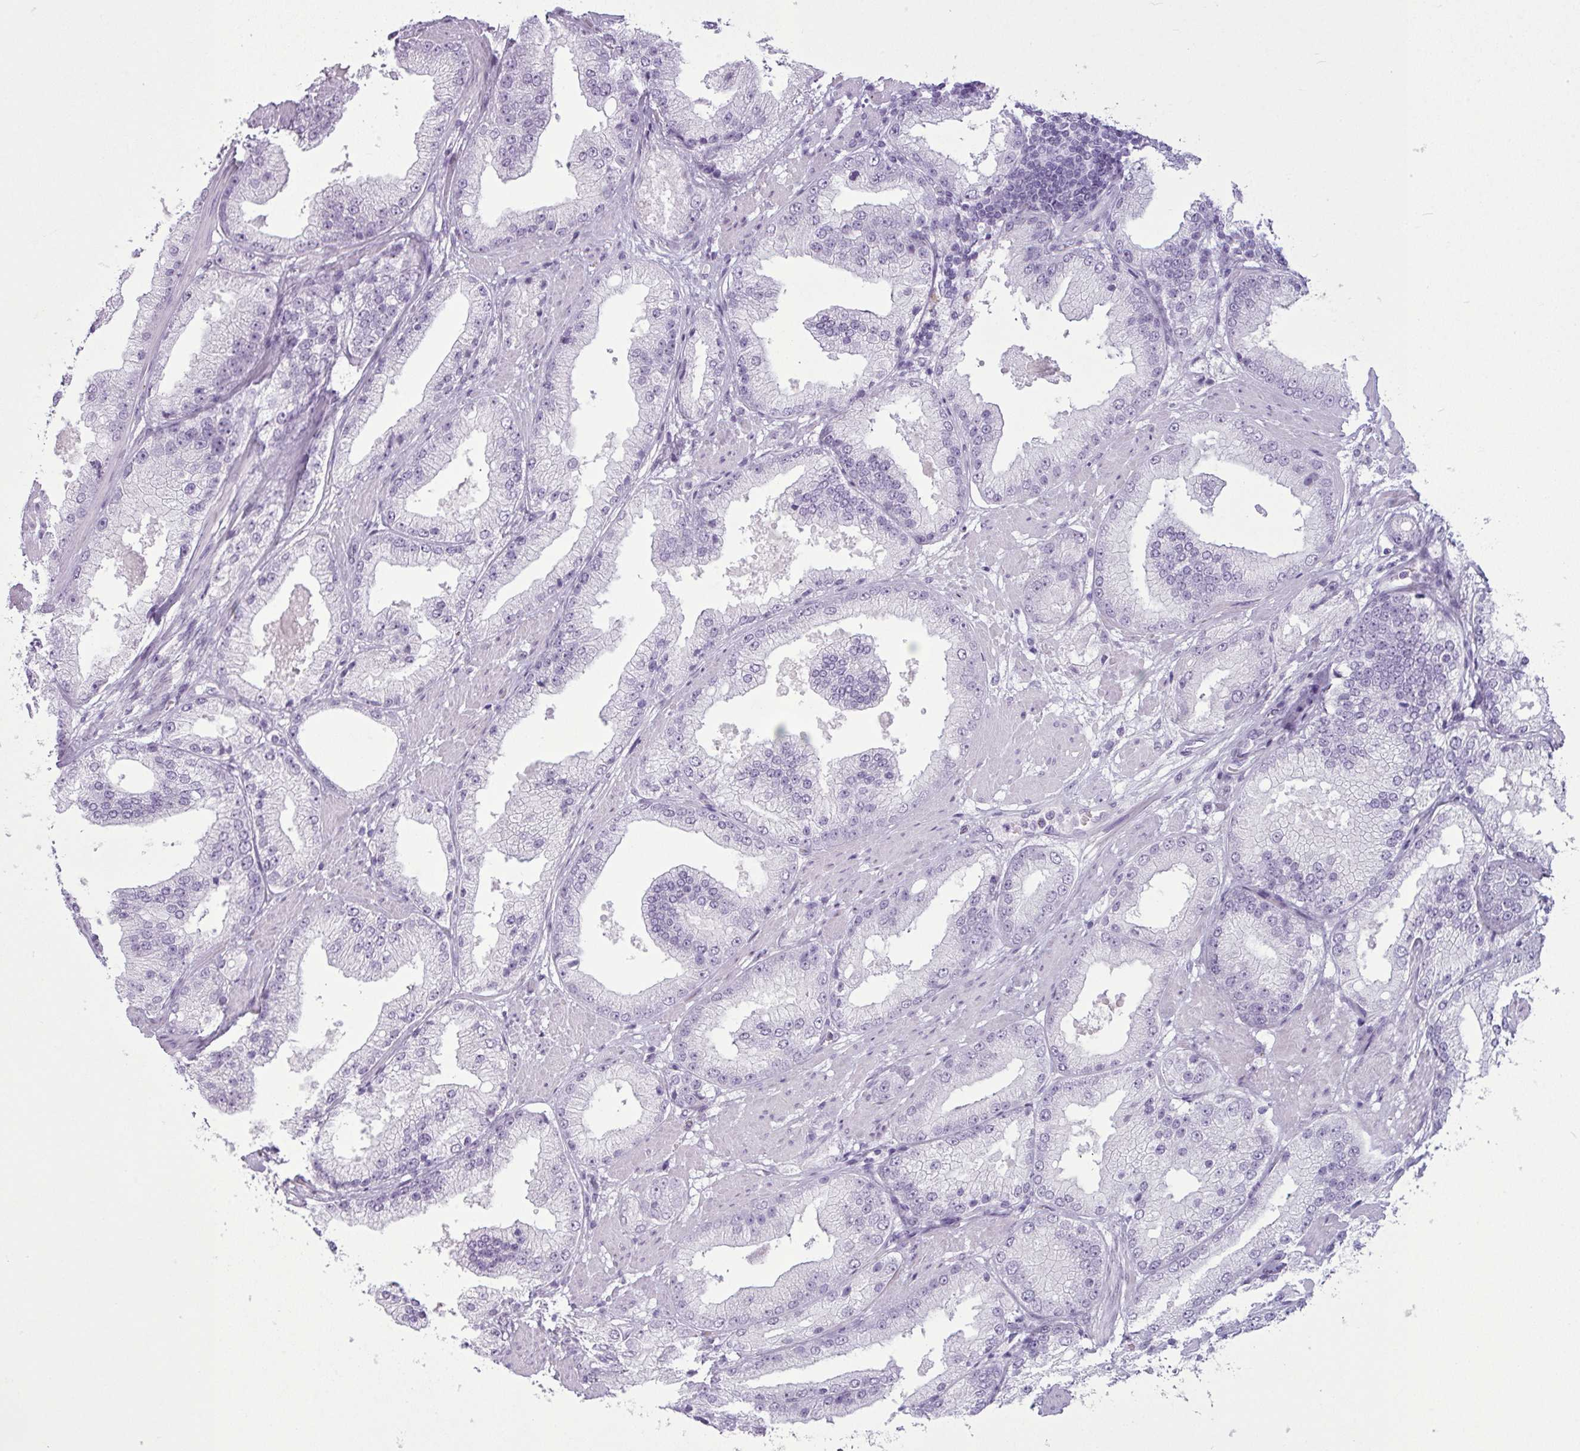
{"staining": {"intensity": "negative", "quantity": "none", "location": "none"}, "tissue": "prostate cancer", "cell_type": "Tumor cells", "image_type": "cancer", "snomed": [{"axis": "morphology", "description": "Adenocarcinoma, Low grade"}, {"axis": "topography", "description": "Prostate"}], "caption": "High magnification brightfield microscopy of prostate cancer (low-grade adenocarcinoma) stained with DAB (brown) and counterstained with hematoxylin (blue): tumor cells show no significant expression. (Brightfield microscopy of DAB (3,3'-diaminobenzidine) immunohistochemistry (IHC) at high magnification).", "gene": "AMY1B", "patient": {"sex": "male", "age": 67}}